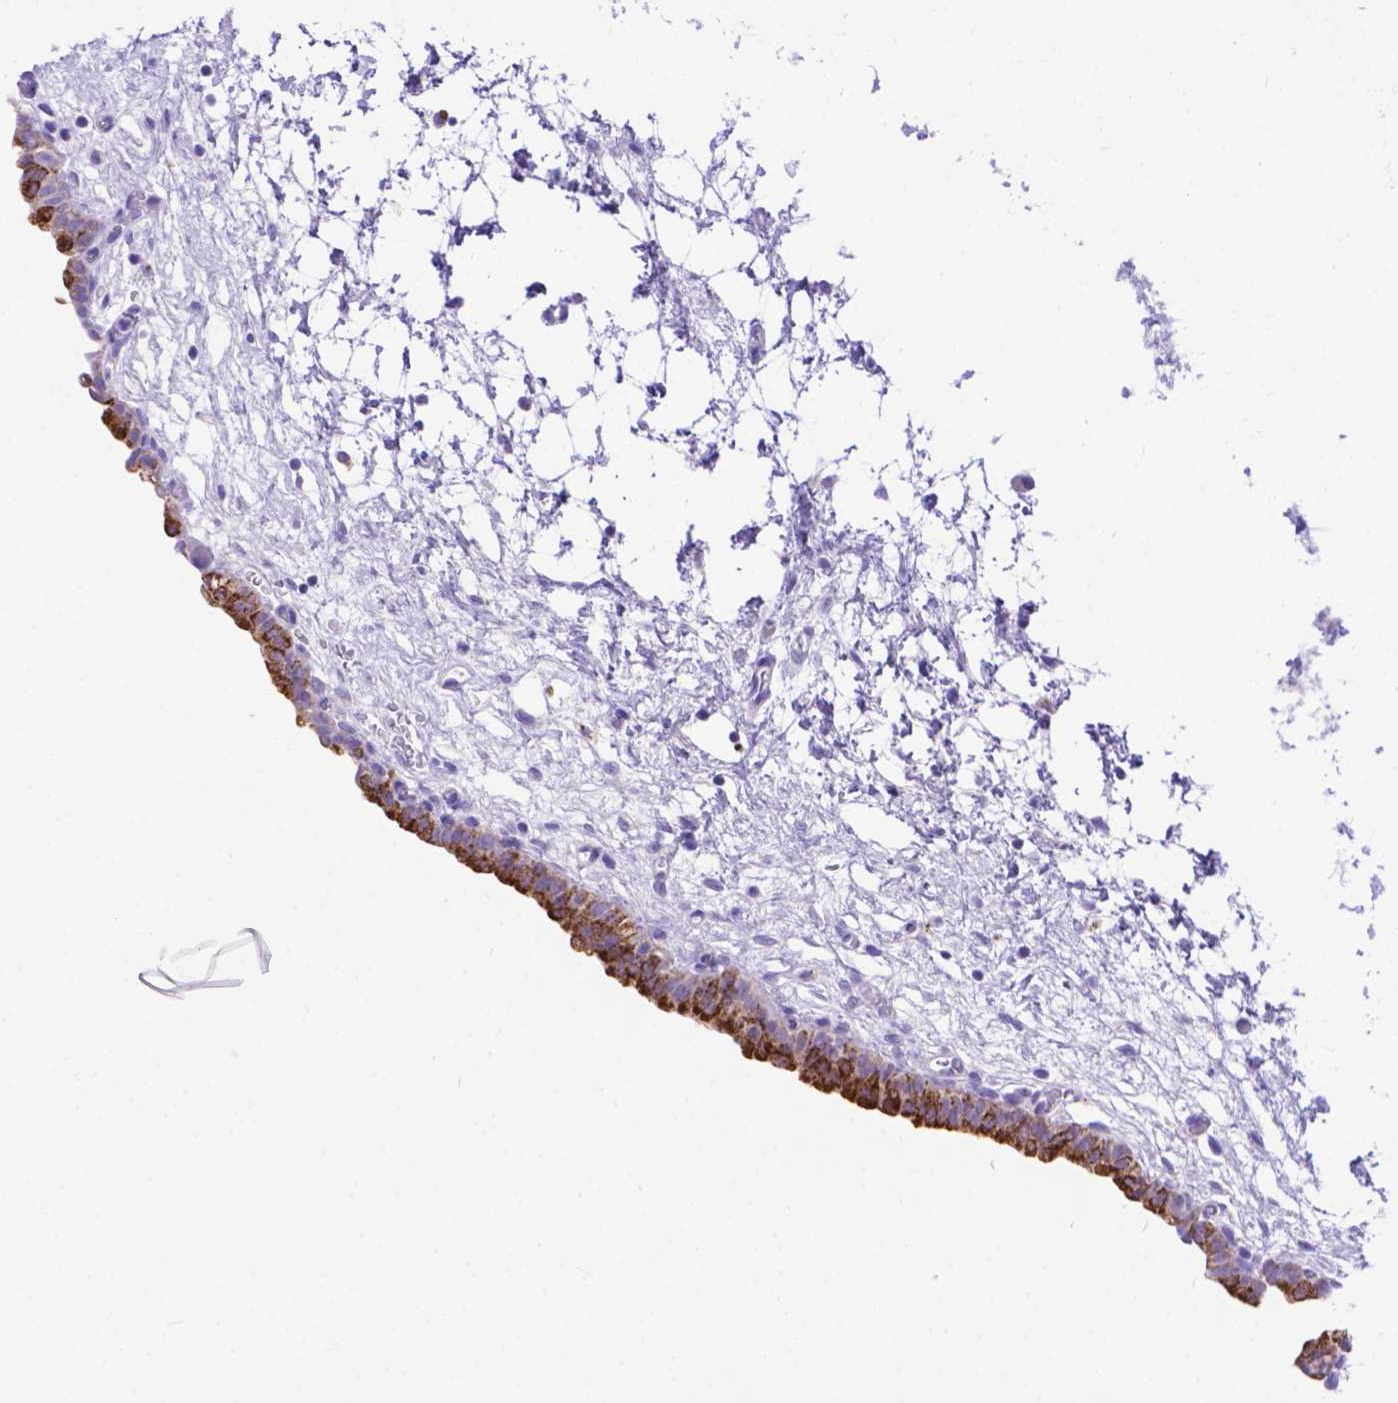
{"staining": {"intensity": "strong", "quantity": ">75%", "location": "cytoplasmic/membranous"}, "tissue": "urinary bladder", "cell_type": "Urothelial cells", "image_type": "normal", "snomed": [{"axis": "morphology", "description": "Normal tissue, NOS"}, {"axis": "topography", "description": "Urinary bladder"}], "caption": "Unremarkable urinary bladder shows strong cytoplasmic/membranous expression in about >75% of urothelial cells, visualized by immunohistochemistry. The protein of interest is stained brown, and the nuclei are stained in blue (DAB (3,3'-diaminobenzidine) IHC with brightfield microscopy, high magnification).", "gene": "DHRS2", "patient": {"sex": "male", "age": 69}}